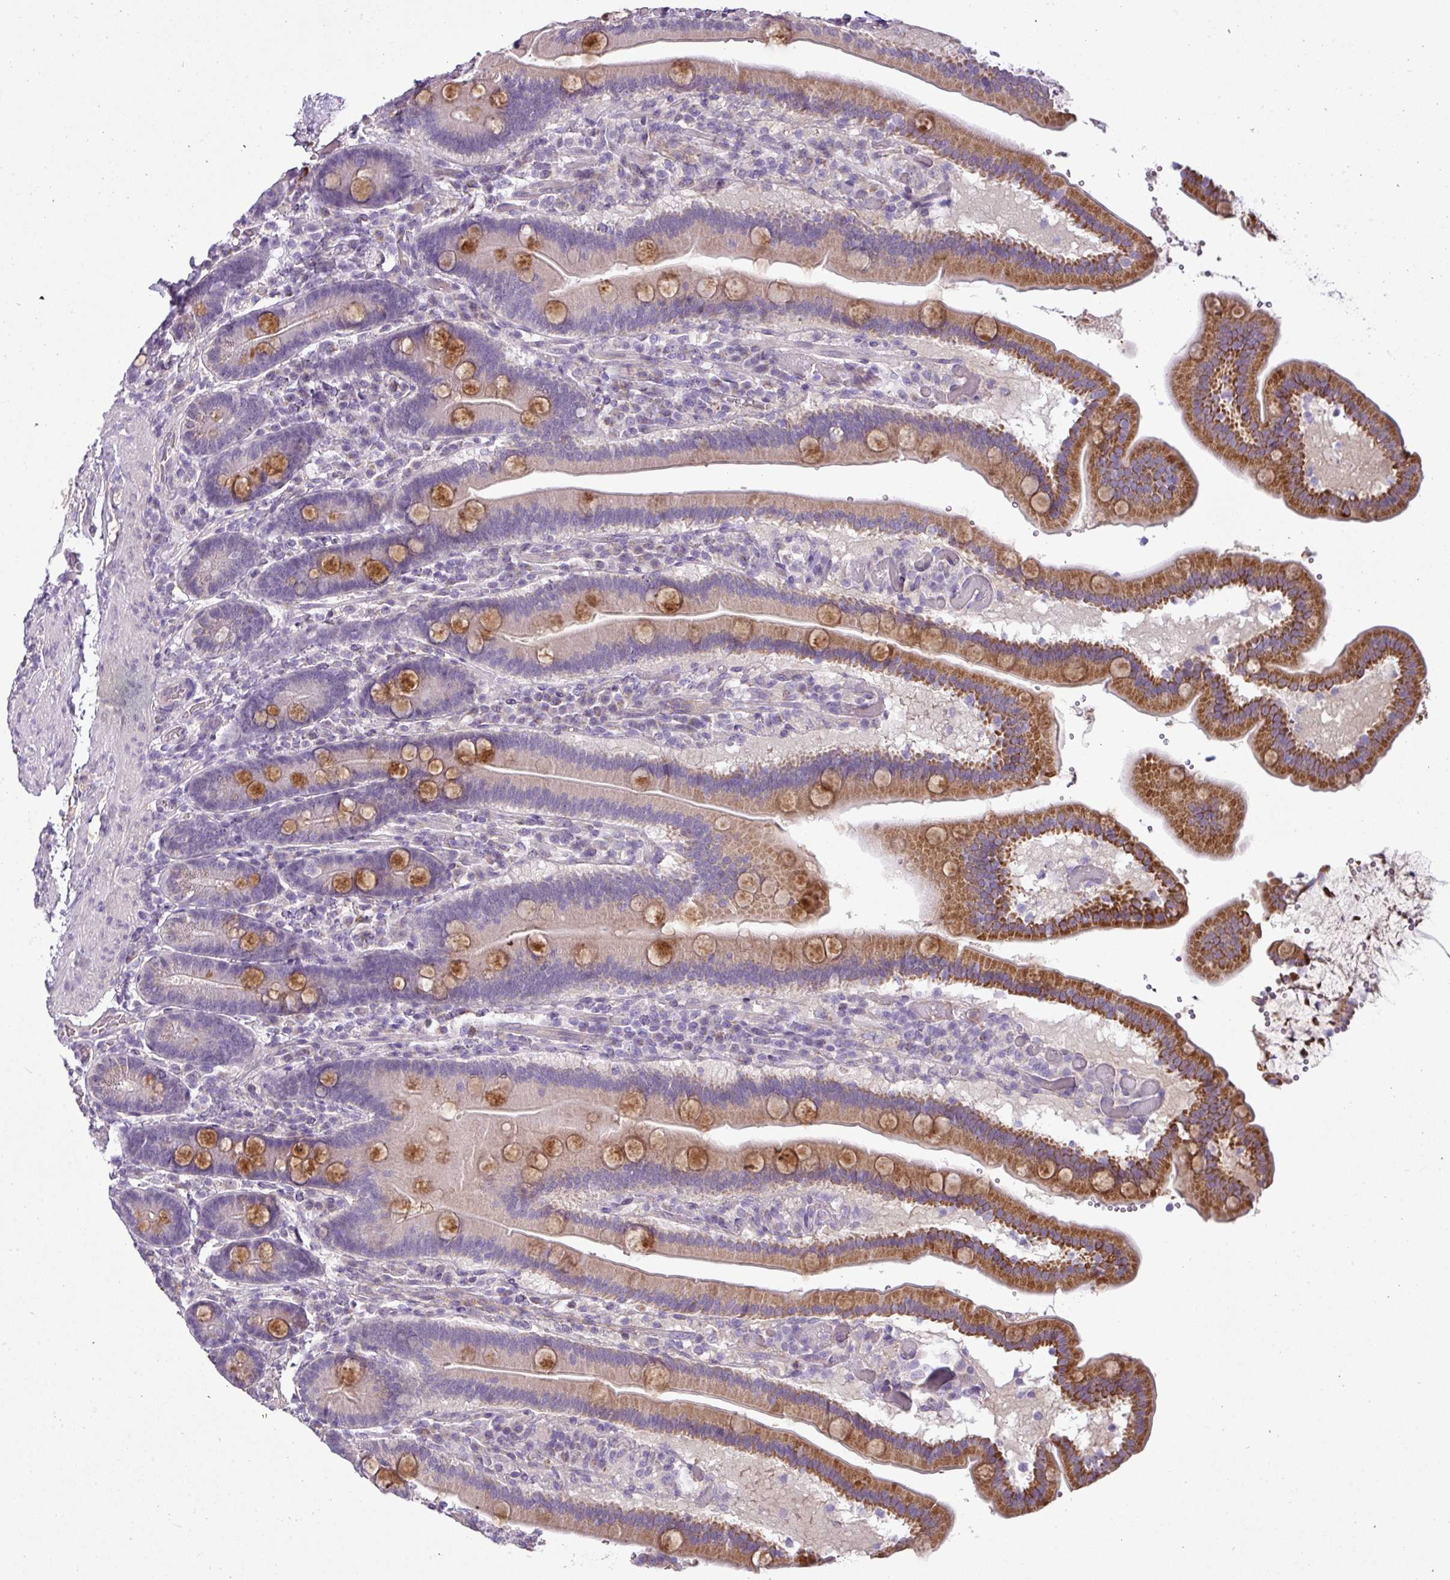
{"staining": {"intensity": "moderate", "quantity": "25%-75%", "location": "cytoplasmic/membranous"}, "tissue": "duodenum", "cell_type": "Glandular cells", "image_type": "normal", "snomed": [{"axis": "morphology", "description": "Normal tissue, NOS"}, {"axis": "topography", "description": "Duodenum"}], "caption": "Protein staining by immunohistochemistry (IHC) exhibits moderate cytoplasmic/membranous staining in approximately 25%-75% of glandular cells in benign duodenum.", "gene": "TMEM178B", "patient": {"sex": "female", "age": 62}}